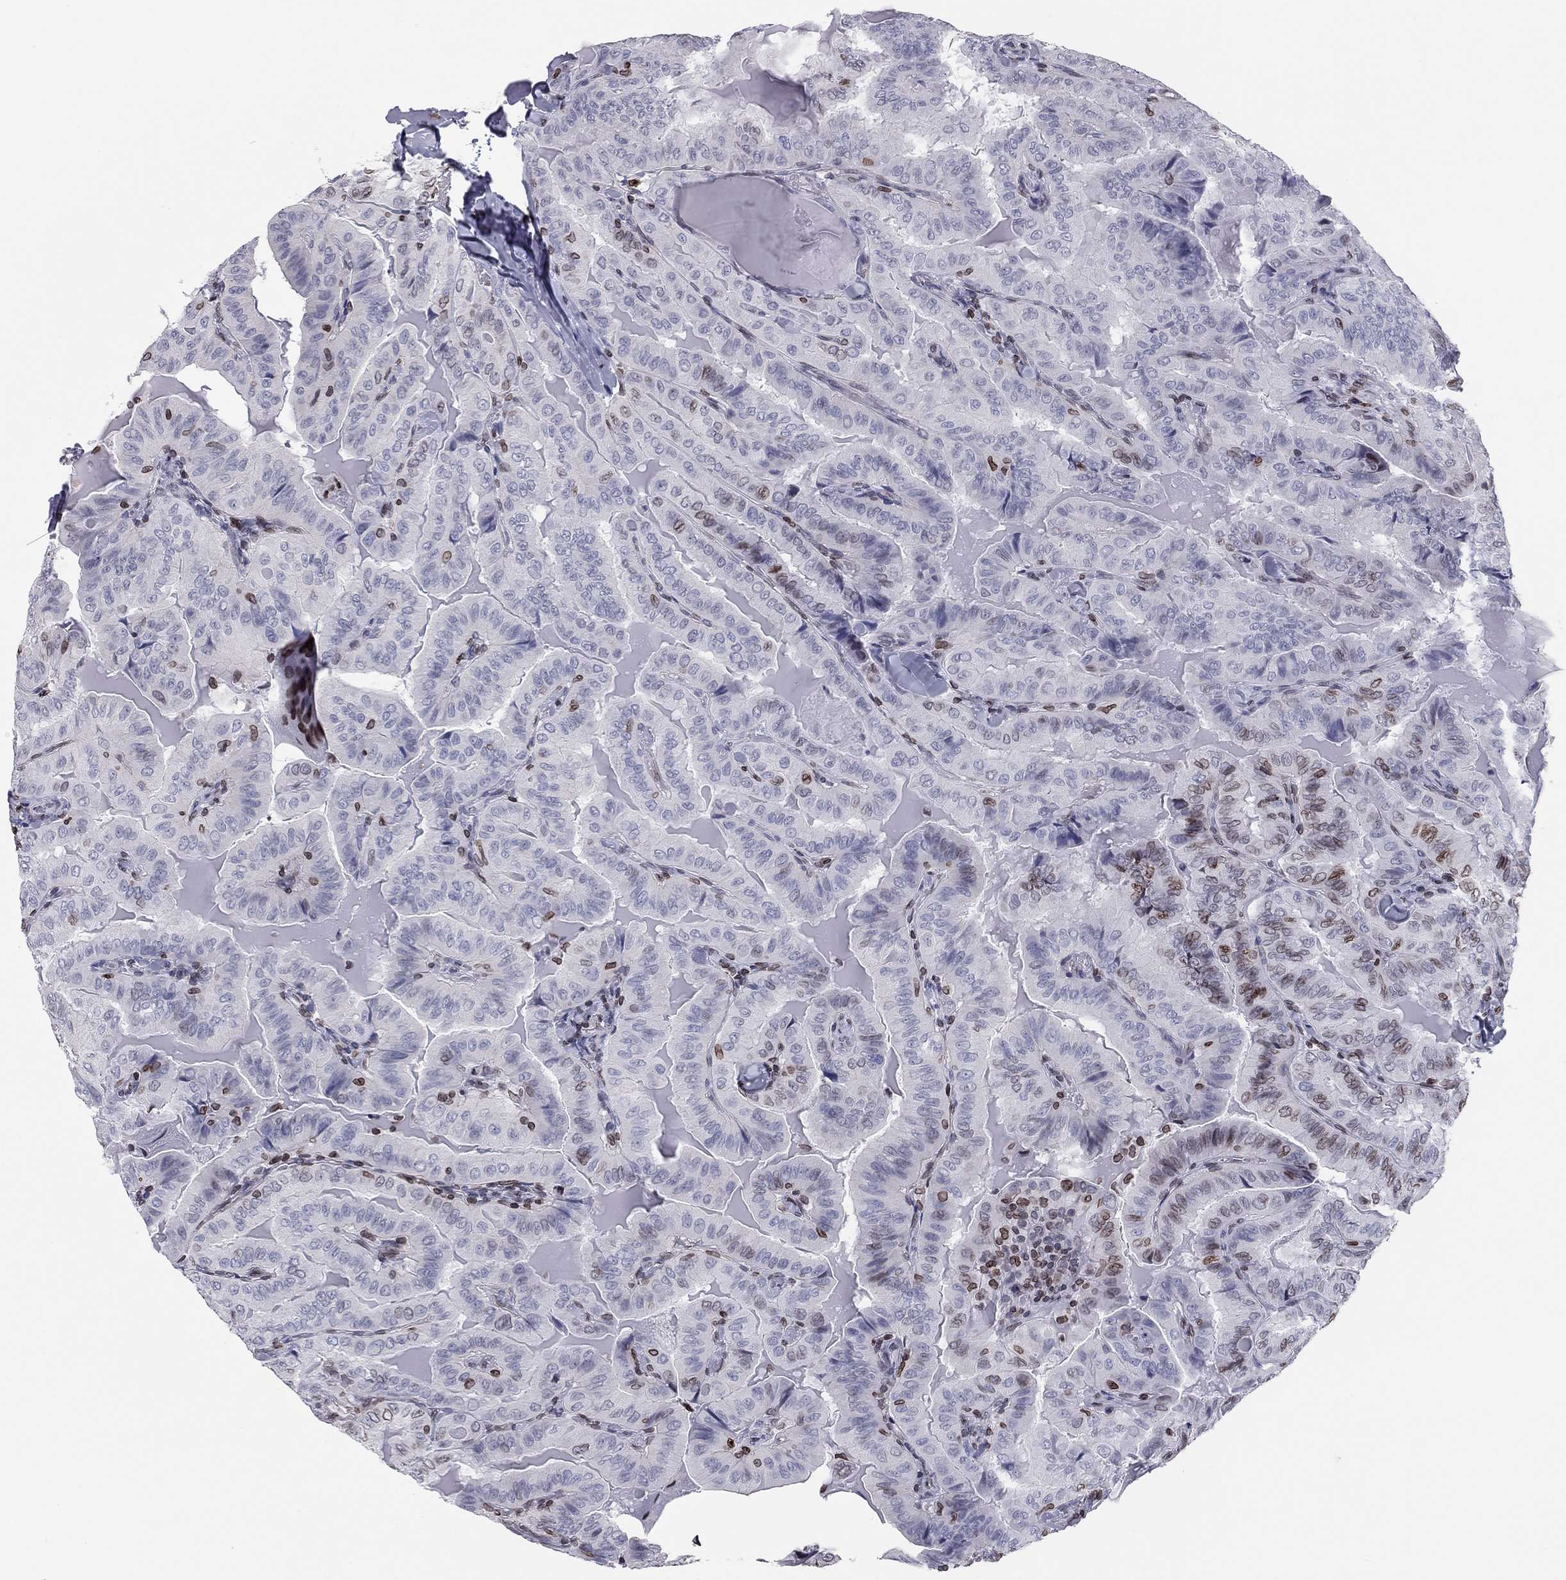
{"staining": {"intensity": "weak", "quantity": "<25%", "location": "cytoplasmic/membranous,nuclear"}, "tissue": "thyroid cancer", "cell_type": "Tumor cells", "image_type": "cancer", "snomed": [{"axis": "morphology", "description": "Papillary adenocarcinoma, NOS"}, {"axis": "topography", "description": "Thyroid gland"}], "caption": "High magnification brightfield microscopy of thyroid cancer (papillary adenocarcinoma) stained with DAB (3,3'-diaminobenzidine) (brown) and counterstained with hematoxylin (blue): tumor cells show no significant expression.", "gene": "ESPL1", "patient": {"sex": "female", "age": 68}}